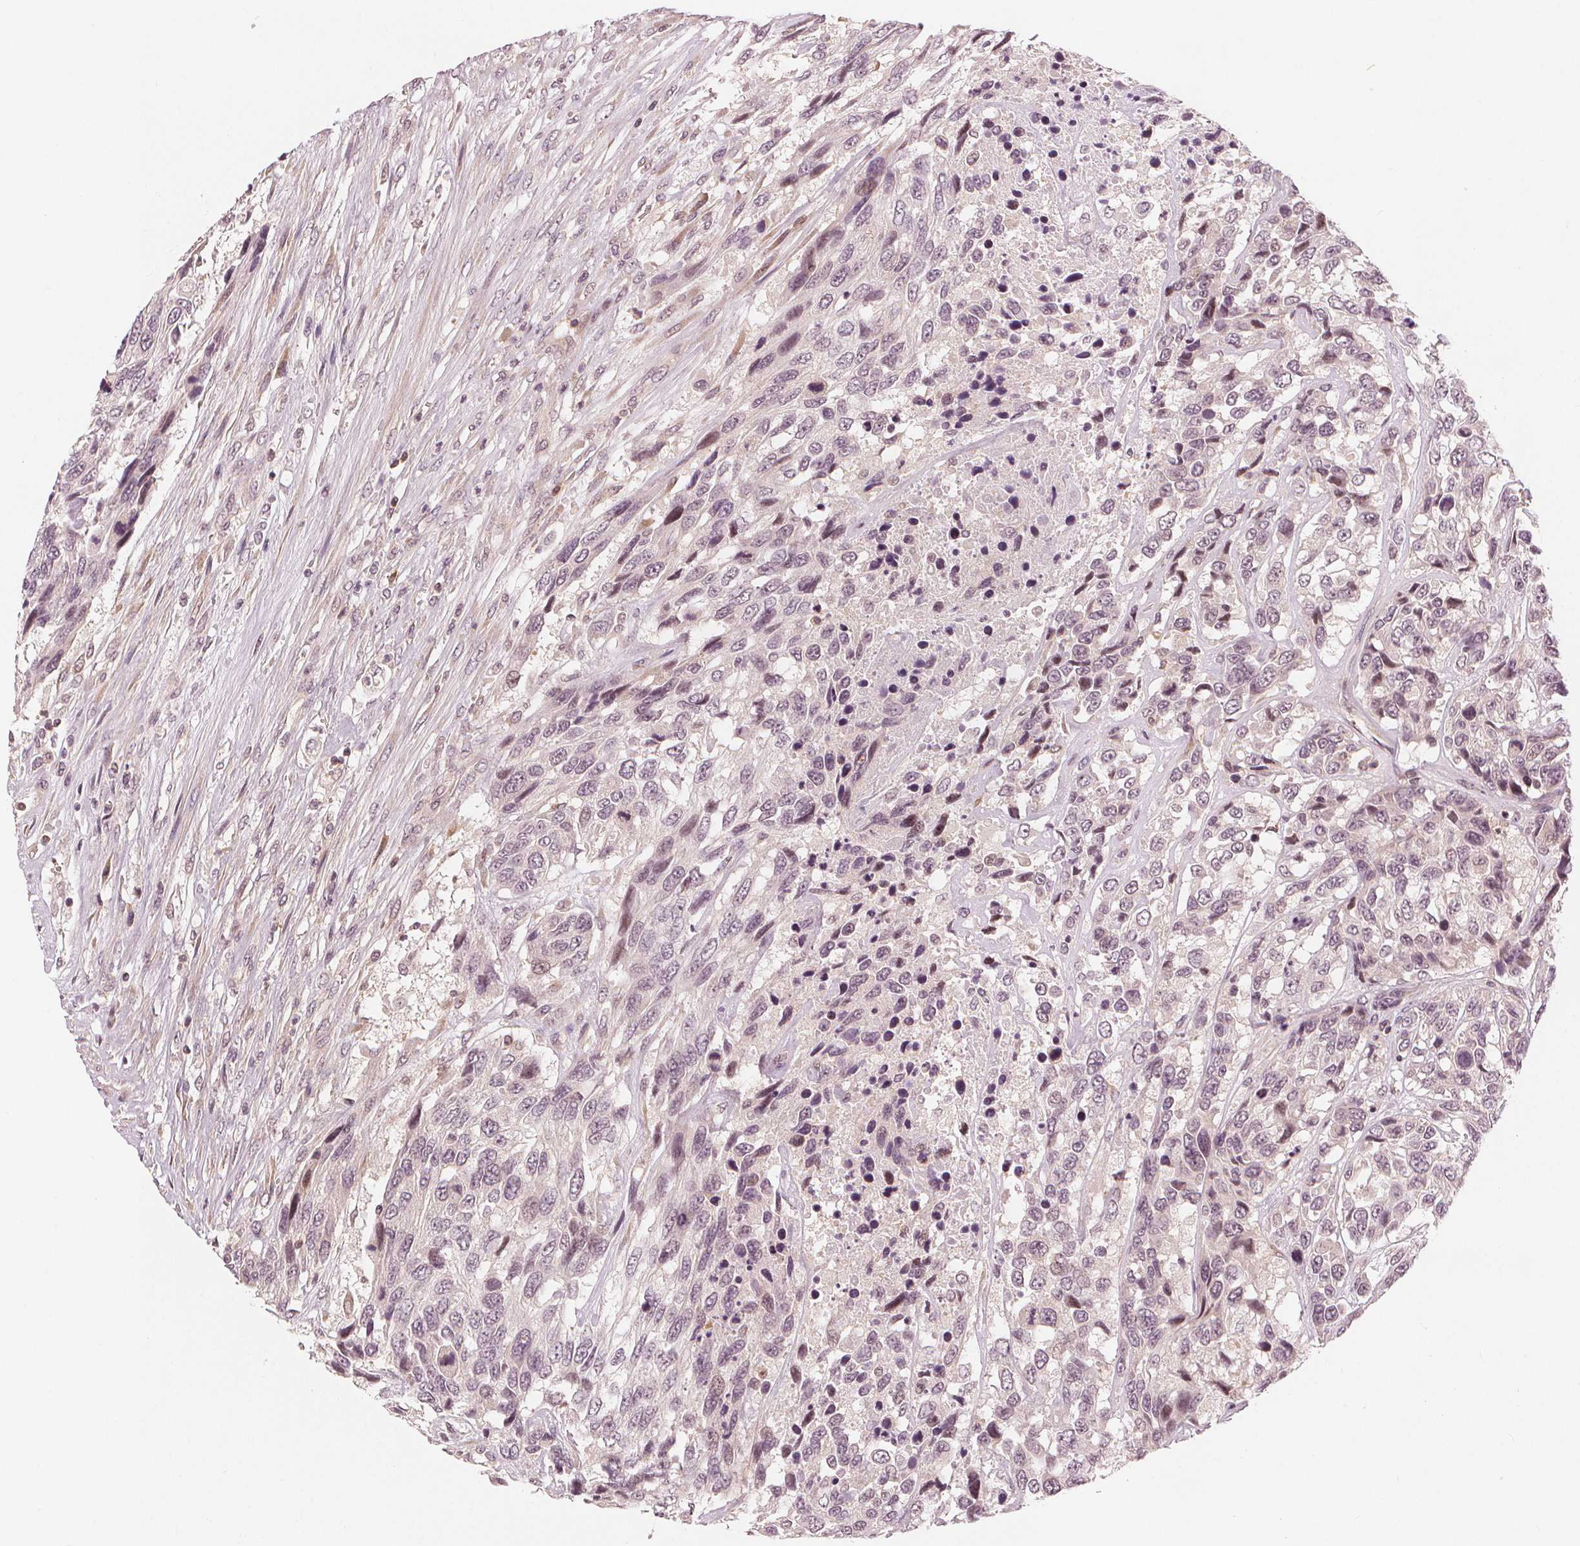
{"staining": {"intensity": "weak", "quantity": "<25%", "location": "nuclear"}, "tissue": "urothelial cancer", "cell_type": "Tumor cells", "image_type": "cancer", "snomed": [{"axis": "morphology", "description": "Urothelial carcinoma, High grade"}, {"axis": "topography", "description": "Urinary bladder"}], "caption": "Tumor cells show no significant expression in urothelial cancer.", "gene": "SLC34A1", "patient": {"sex": "female", "age": 70}}